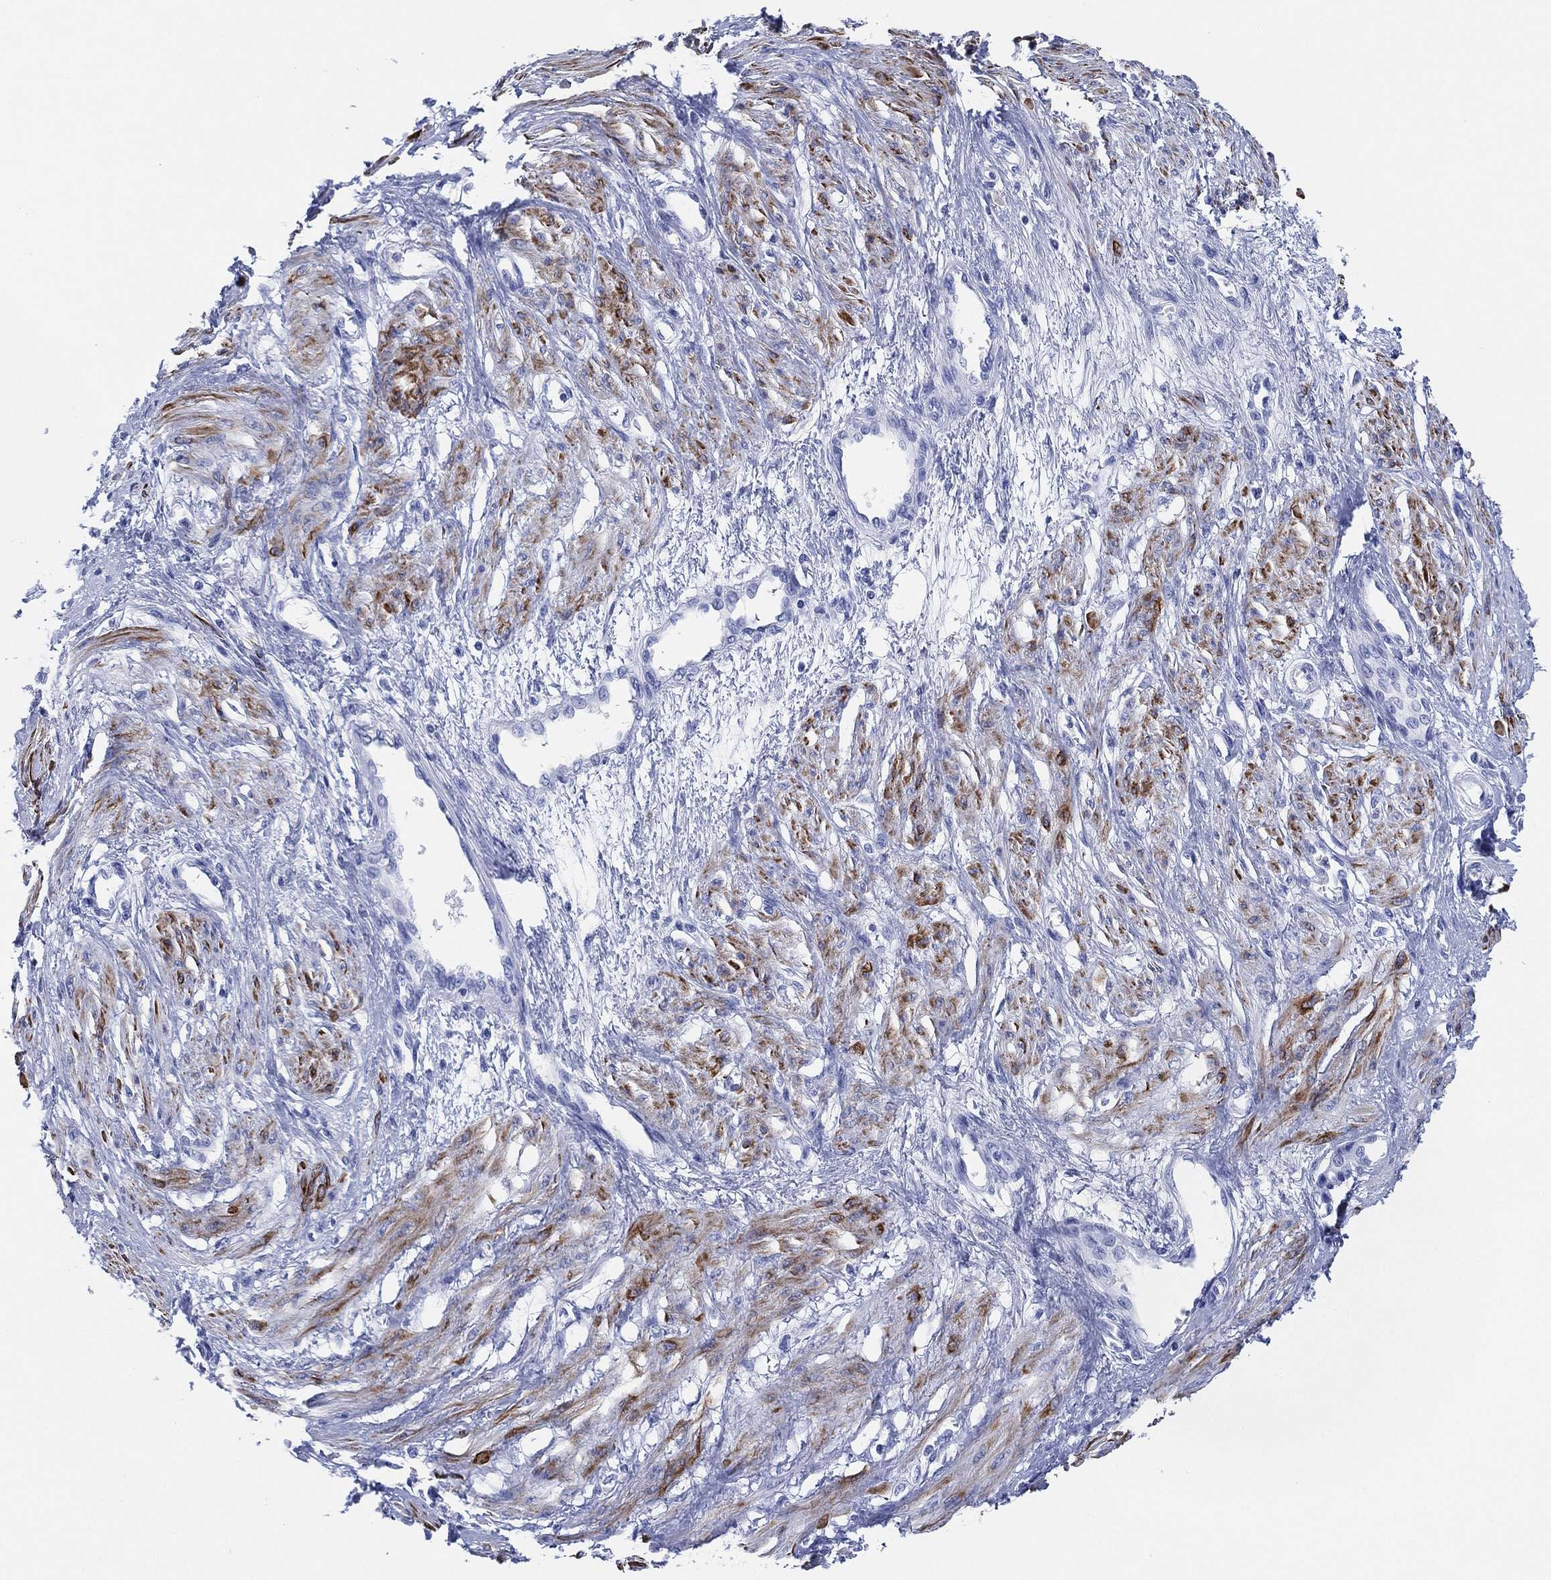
{"staining": {"intensity": "moderate", "quantity": "25%-75%", "location": "cytoplasmic/membranous"}, "tissue": "smooth muscle", "cell_type": "Smooth muscle cells", "image_type": "normal", "snomed": [{"axis": "morphology", "description": "Normal tissue, NOS"}, {"axis": "topography", "description": "Smooth muscle"}, {"axis": "topography", "description": "Uterus"}], "caption": "Protein staining by IHC demonstrates moderate cytoplasmic/membranous expression in approximately 25%-75% of smooth muscle cells in benign smooth muscle.", "gene": "SLC9C2", "patient": {"sex": "female", "age": 39}}